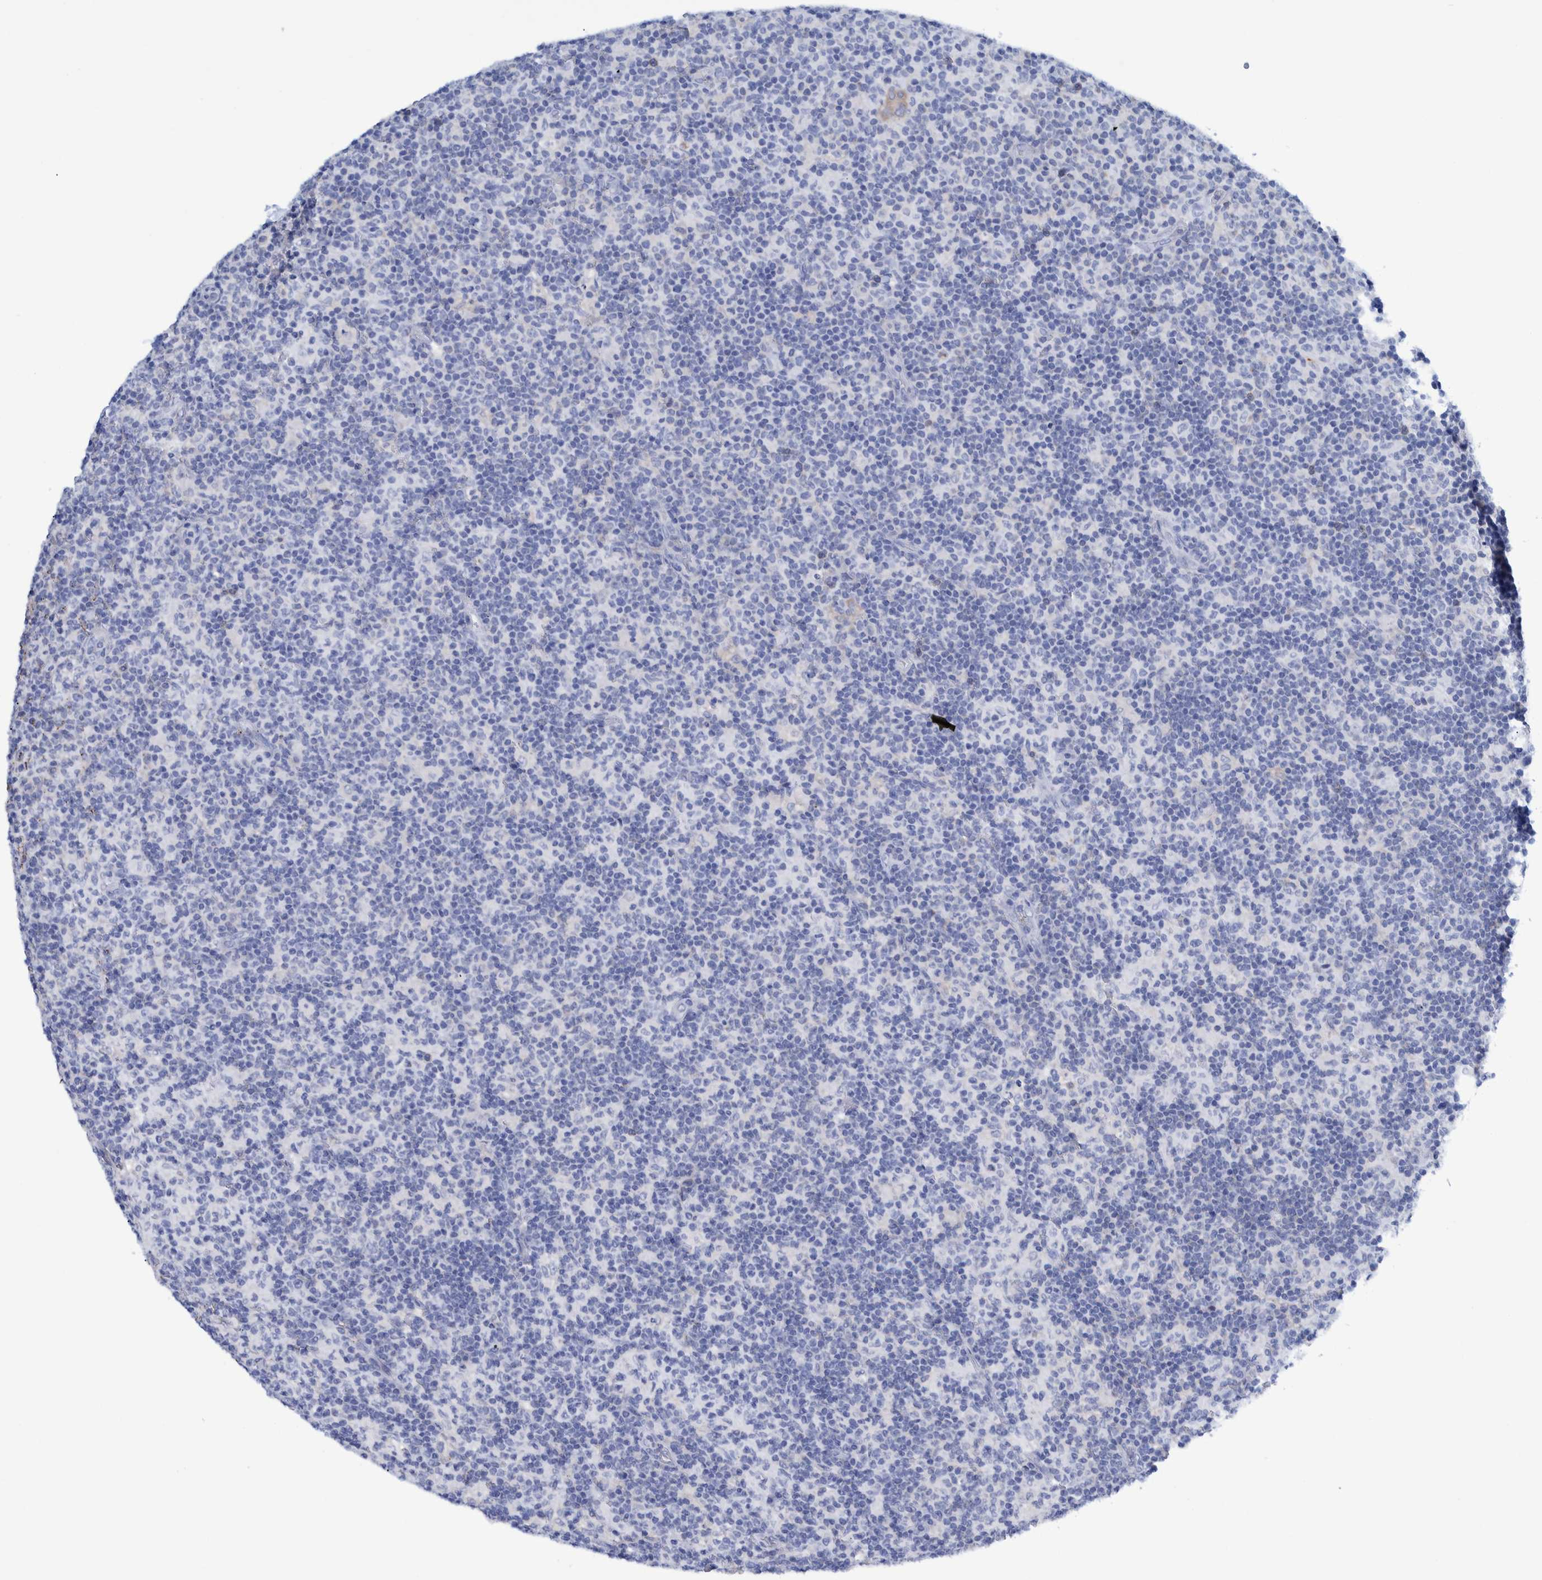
{"staining": {"intensity": "negative", "quantity": "none", "location": "none"}, "tissue": "lymph node", "cell_type": "Germinal center cells", "image_type": "normal", "snomed": [{"axis": "morphology", "description": "Normal tissue, NOS"}, {"axis": "morphology", "description": "Inflammation, NOS"}, {"axis": "topography", "description": "Lymph node"}], "caption": "This photomicrograph is of unremarkable lymph node stained with immunohistochemistry to label a protein in brown with the nuclei are counter-stained blue. There is no positivity in germinal center cells.", "gene": "KRT14", "patient": {"sex": "male", "age": 55}}